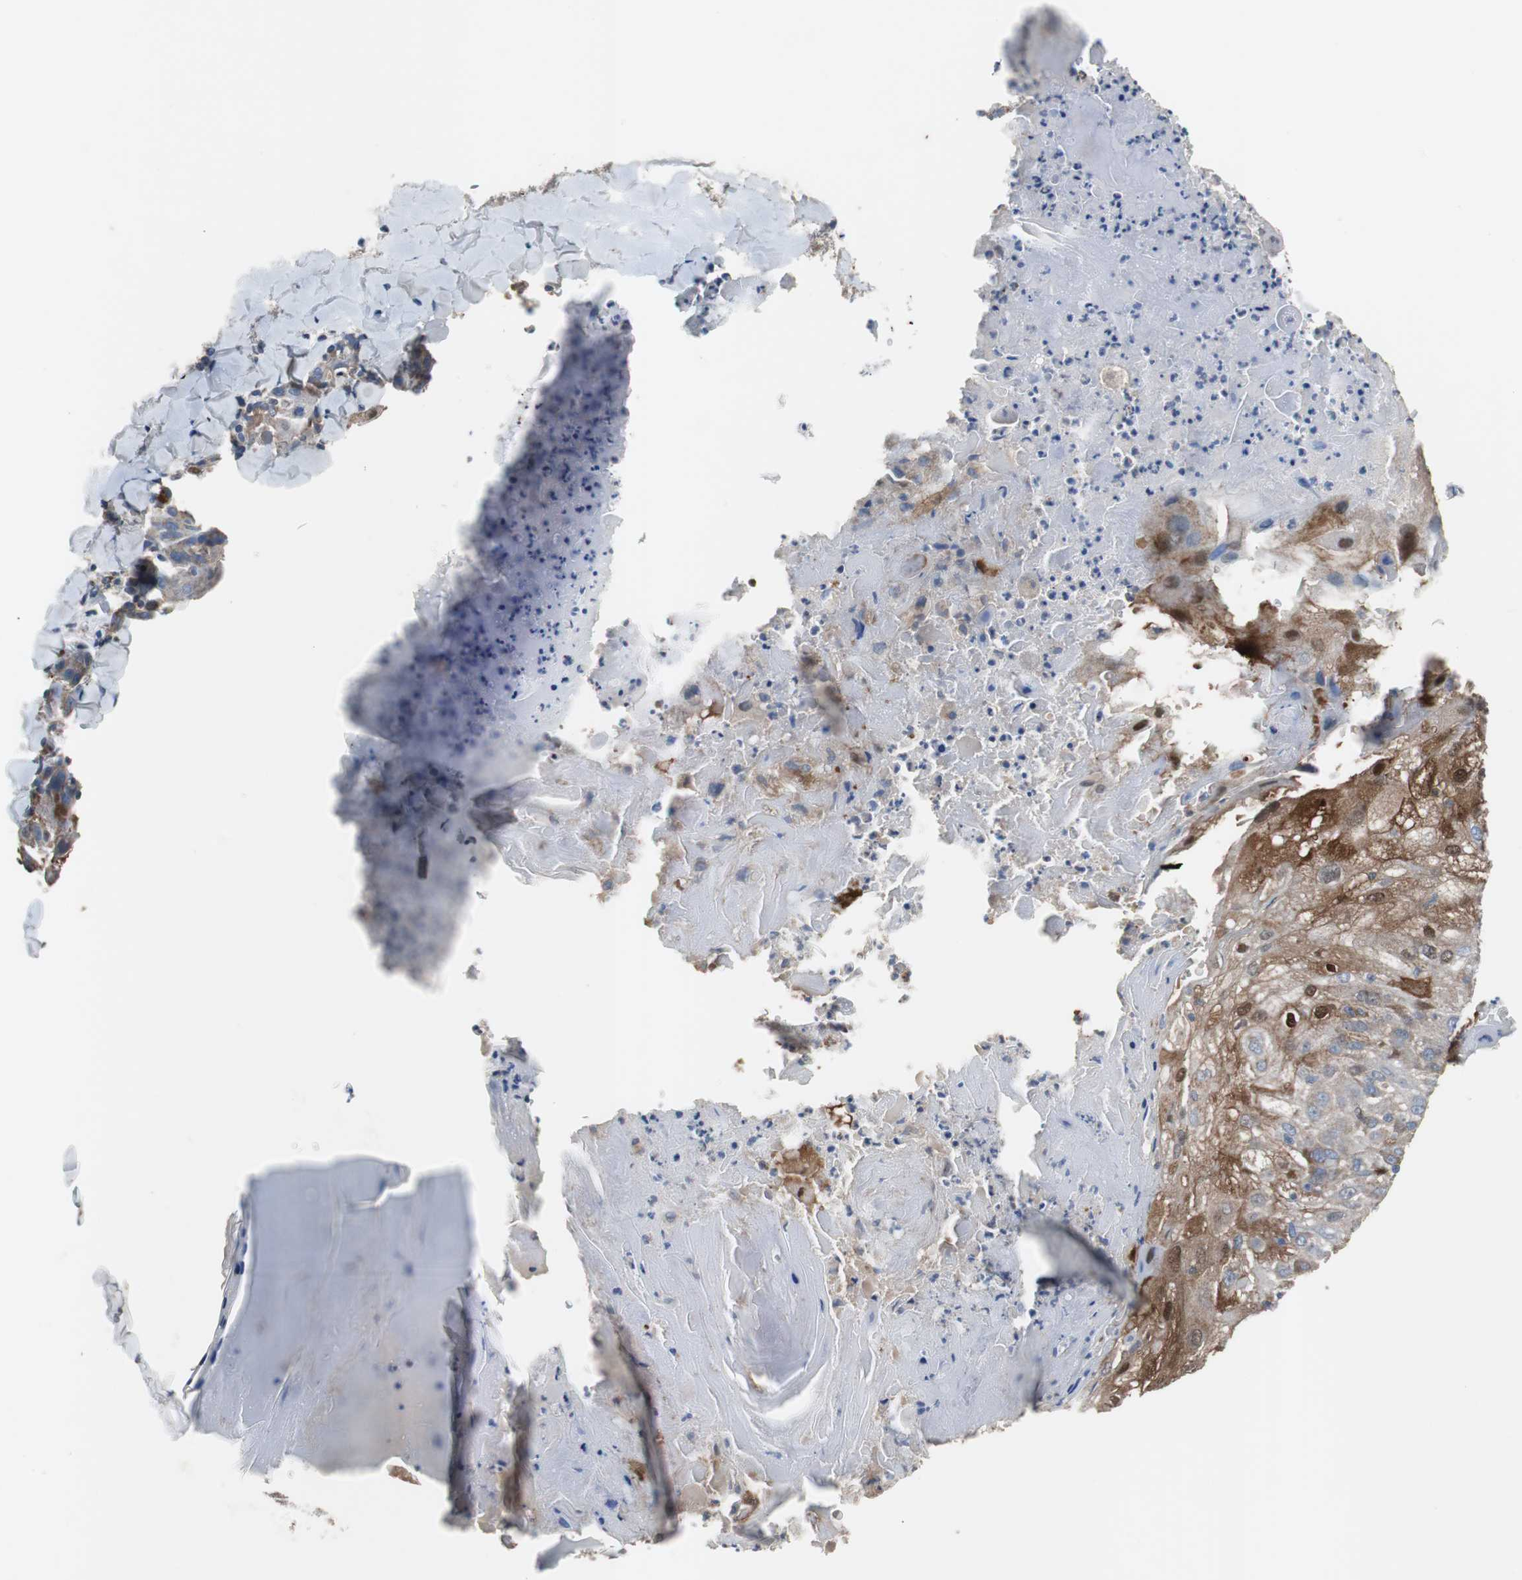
{"staining": {"intensity": "strong", "quantity": ">75%", "location": "cytoplasmic/membranous,nuclear"}, "tissue": "skin cancer", "cell_type": "Tumor cells", "image_type": "cancer", "snomed": [{"axis": "morphology", "description": "Normal tissue, NOS"}, {"axis": "morphology", "description": "Squamous cell carcinoma, NOS"}, {"axis": "topography", "description": "Skin"}], "caption": "High-power microscopy captured an immunohistochemistry histopathology image of squamous cell carcinoma (skin), revealing strong cytoplasmic/membranous and nuclear staining in about >75% of tumor cells.", "gene": "CALB2", "patient": {"sex": "female", "age": 83}}